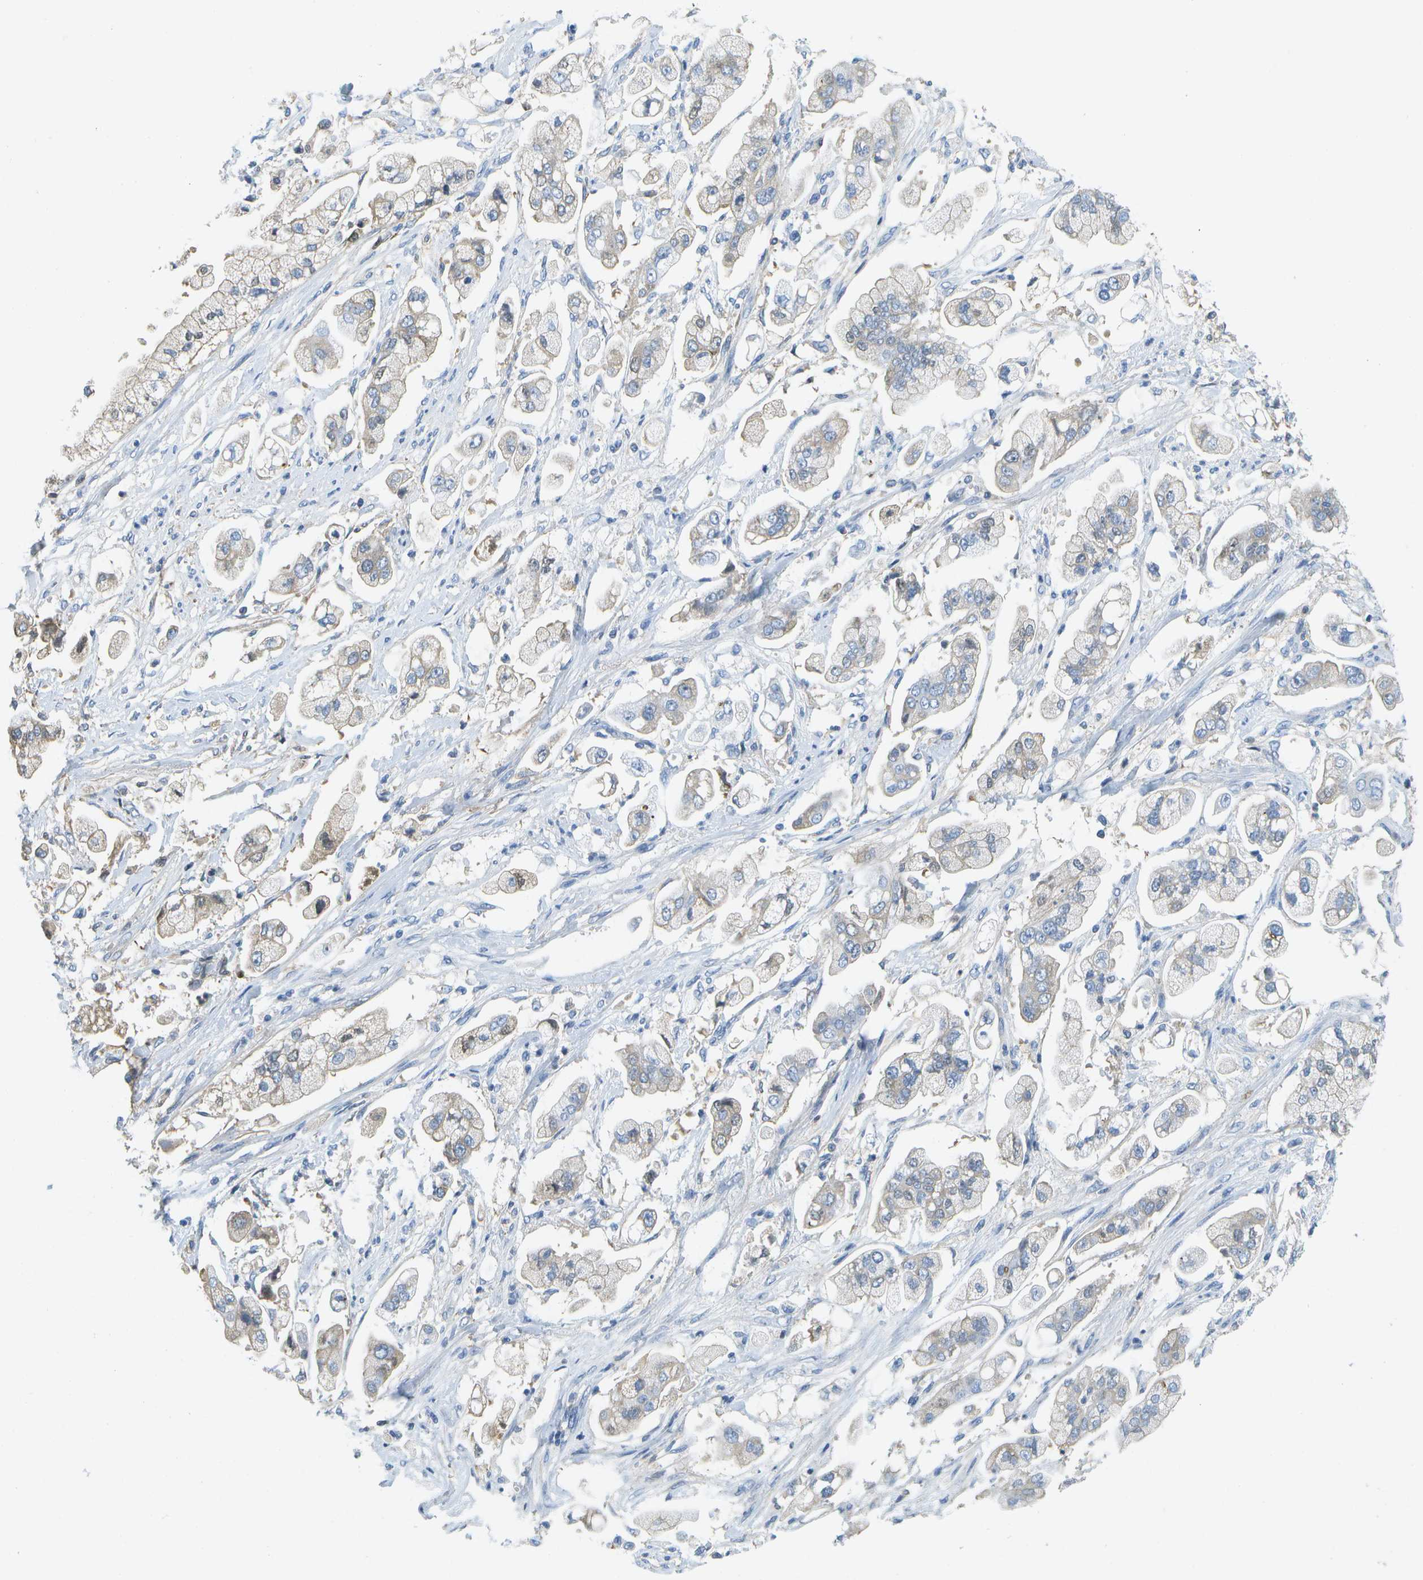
{"staining": {"intensity": "weak", "quantity": "<25%", "location": "cytoplasmic/membranous"}, "tissue": "stomach cancer", "cell_type": "Tumor cells", "image_type": "cancer", "snomed": [{"axis": "morphology", "description": "Adenocarcinoma, NOS"}, {"axis": "topography", "description": "Stomach"}], "caption": "Stomach cancer (adenocarcinoma) stained for a protein using IHC exhibits no staining tumor cells.", "gene": "SERPINA1", "patient": {"sex": "male", "age": 62}}